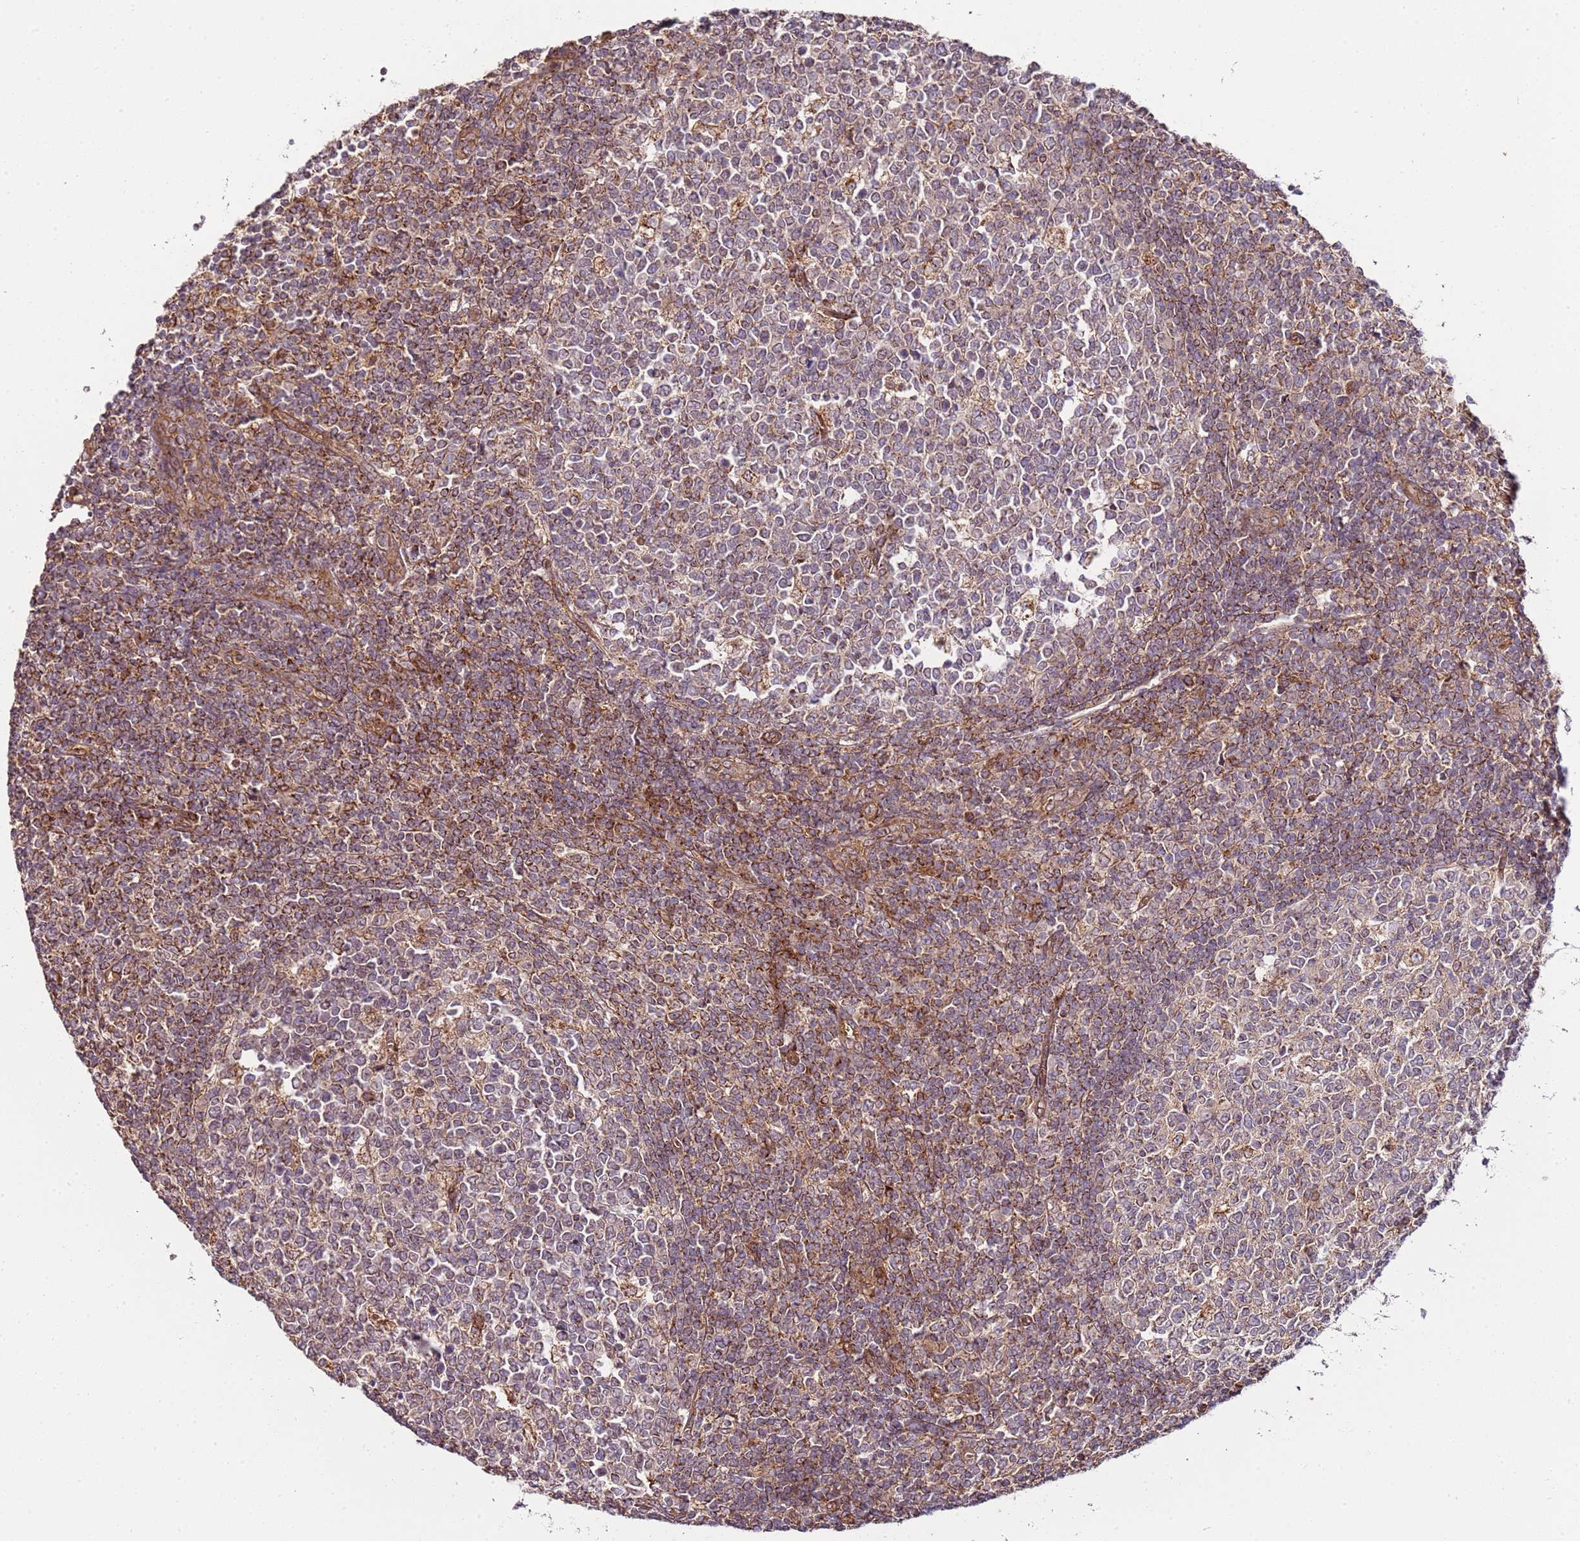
{"staining": {"intensity": "moderate", "quantity": "25%-75%", "location": "cytoplasmic/membranous"}, "tissue": "tonsil", "cell_type": "Germinal center cells", "image_type": "normal", "snomed": [{"axis": "morphology", "description": "Normal tissue, NOS"}, {"axis": "topography", "description": "Tonsil"}], "caption": "Immunohistochemical staining of unremarkable tonsil demonstrates medium levels of moderate cytoplasmic/membranous positivity in approximately 25%-75% of germinal center cells. Immunohistochemistry stains the protein of interest in brown and the nuclei are stained blue.", "gene": "TM2D2", "patient": {"sex": "female", "age": 19}}